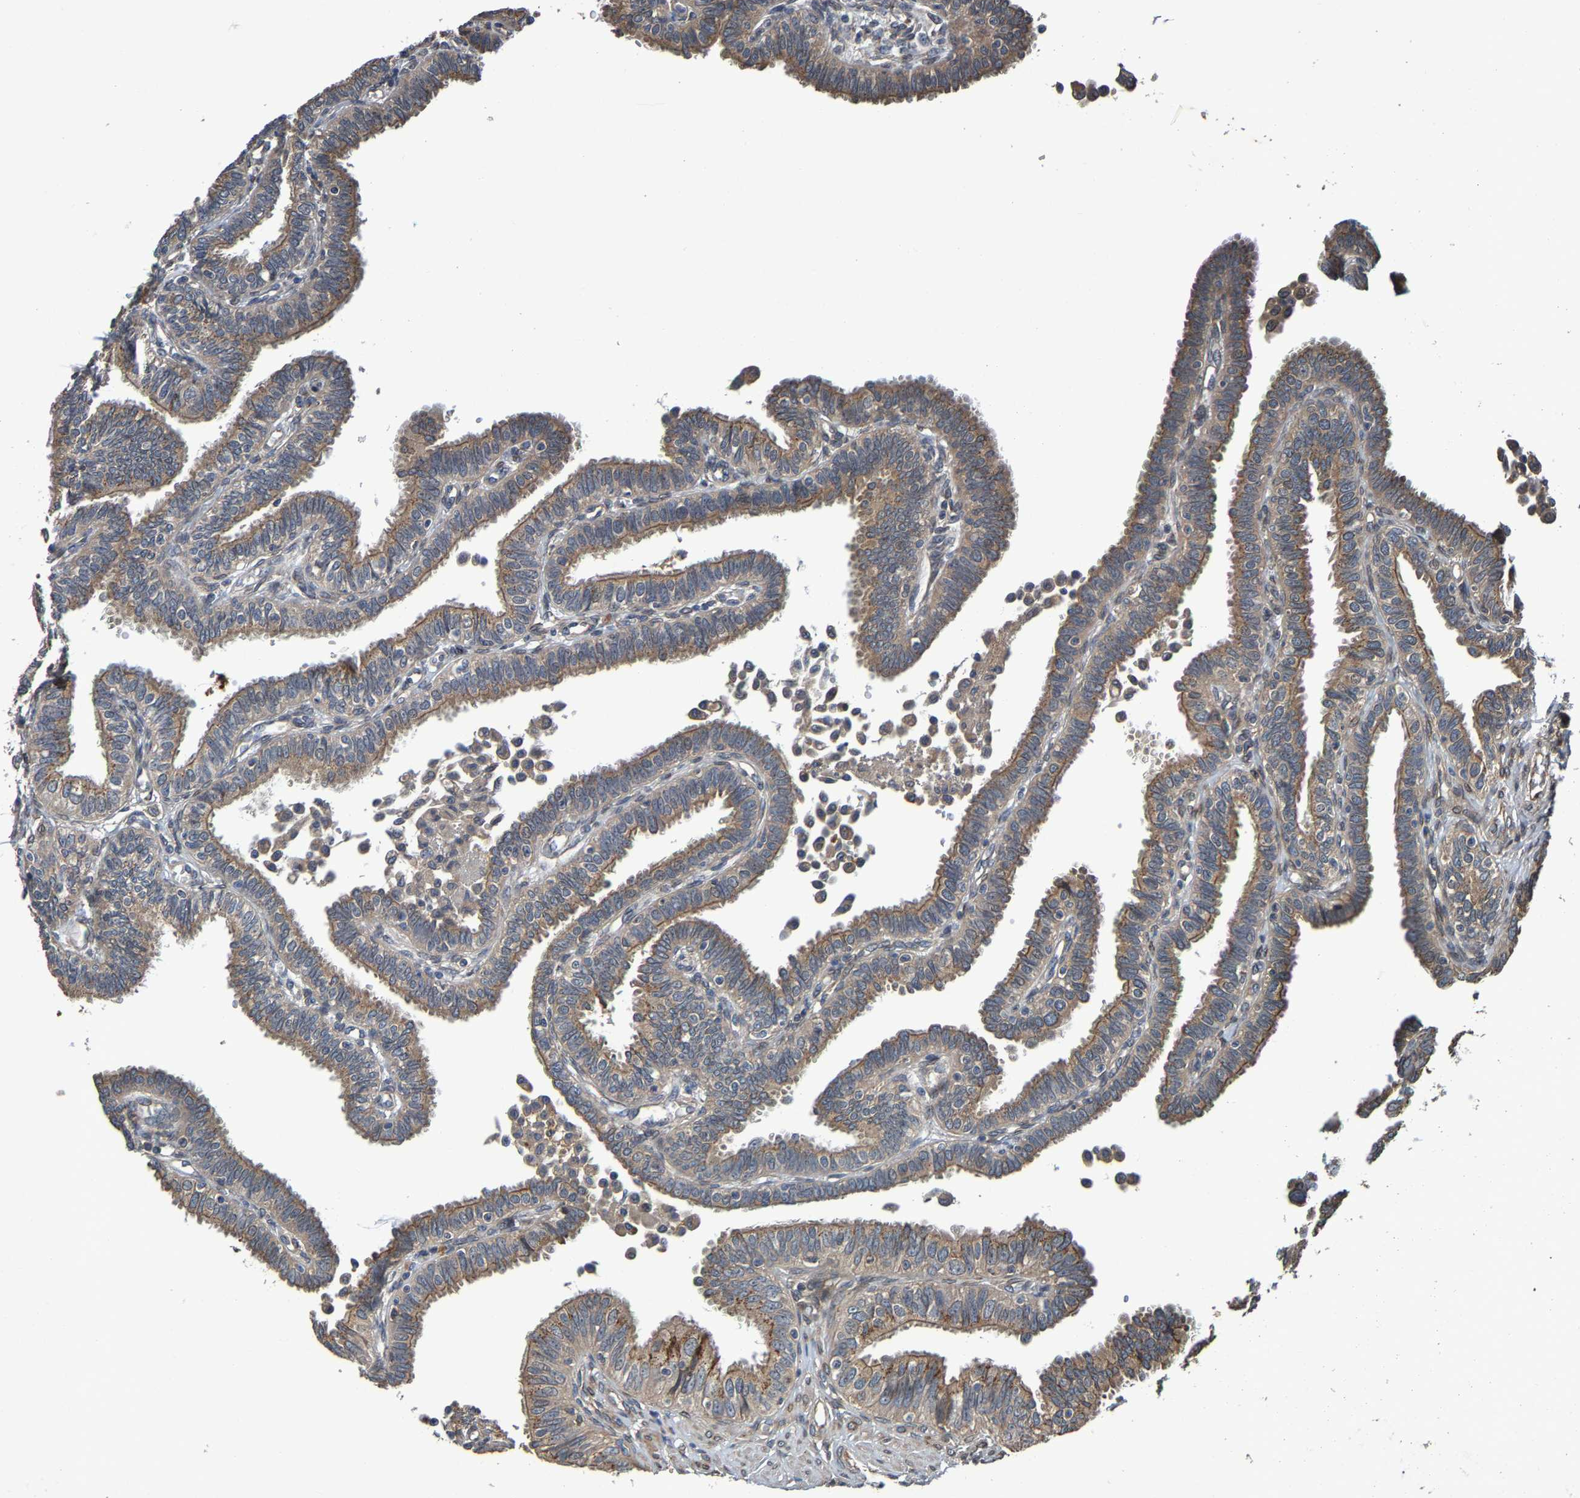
{"staining": {"intensity": "weak", "quantity": "25%-75%", "location": "cytoplasmic/membranous"}, "tissue": "fallopian tube", "cell_type": "Glandular cells", "image_type": "normal", "snomed": [{"axis": "morphology", "description": "Normal tissue, NOS"}, {"axis": "topography", "description": "Fallopian tube"}, {"axis": "topography", "description": "Placenta"}], "caption": "Fallopian tube stained with IHC demonstrates weak cytoplasmic/membranous staining in approximately 25%-75% of glandular cells.", "gene": "MACC1", "patient": {"sex": "female", "age": 34}}